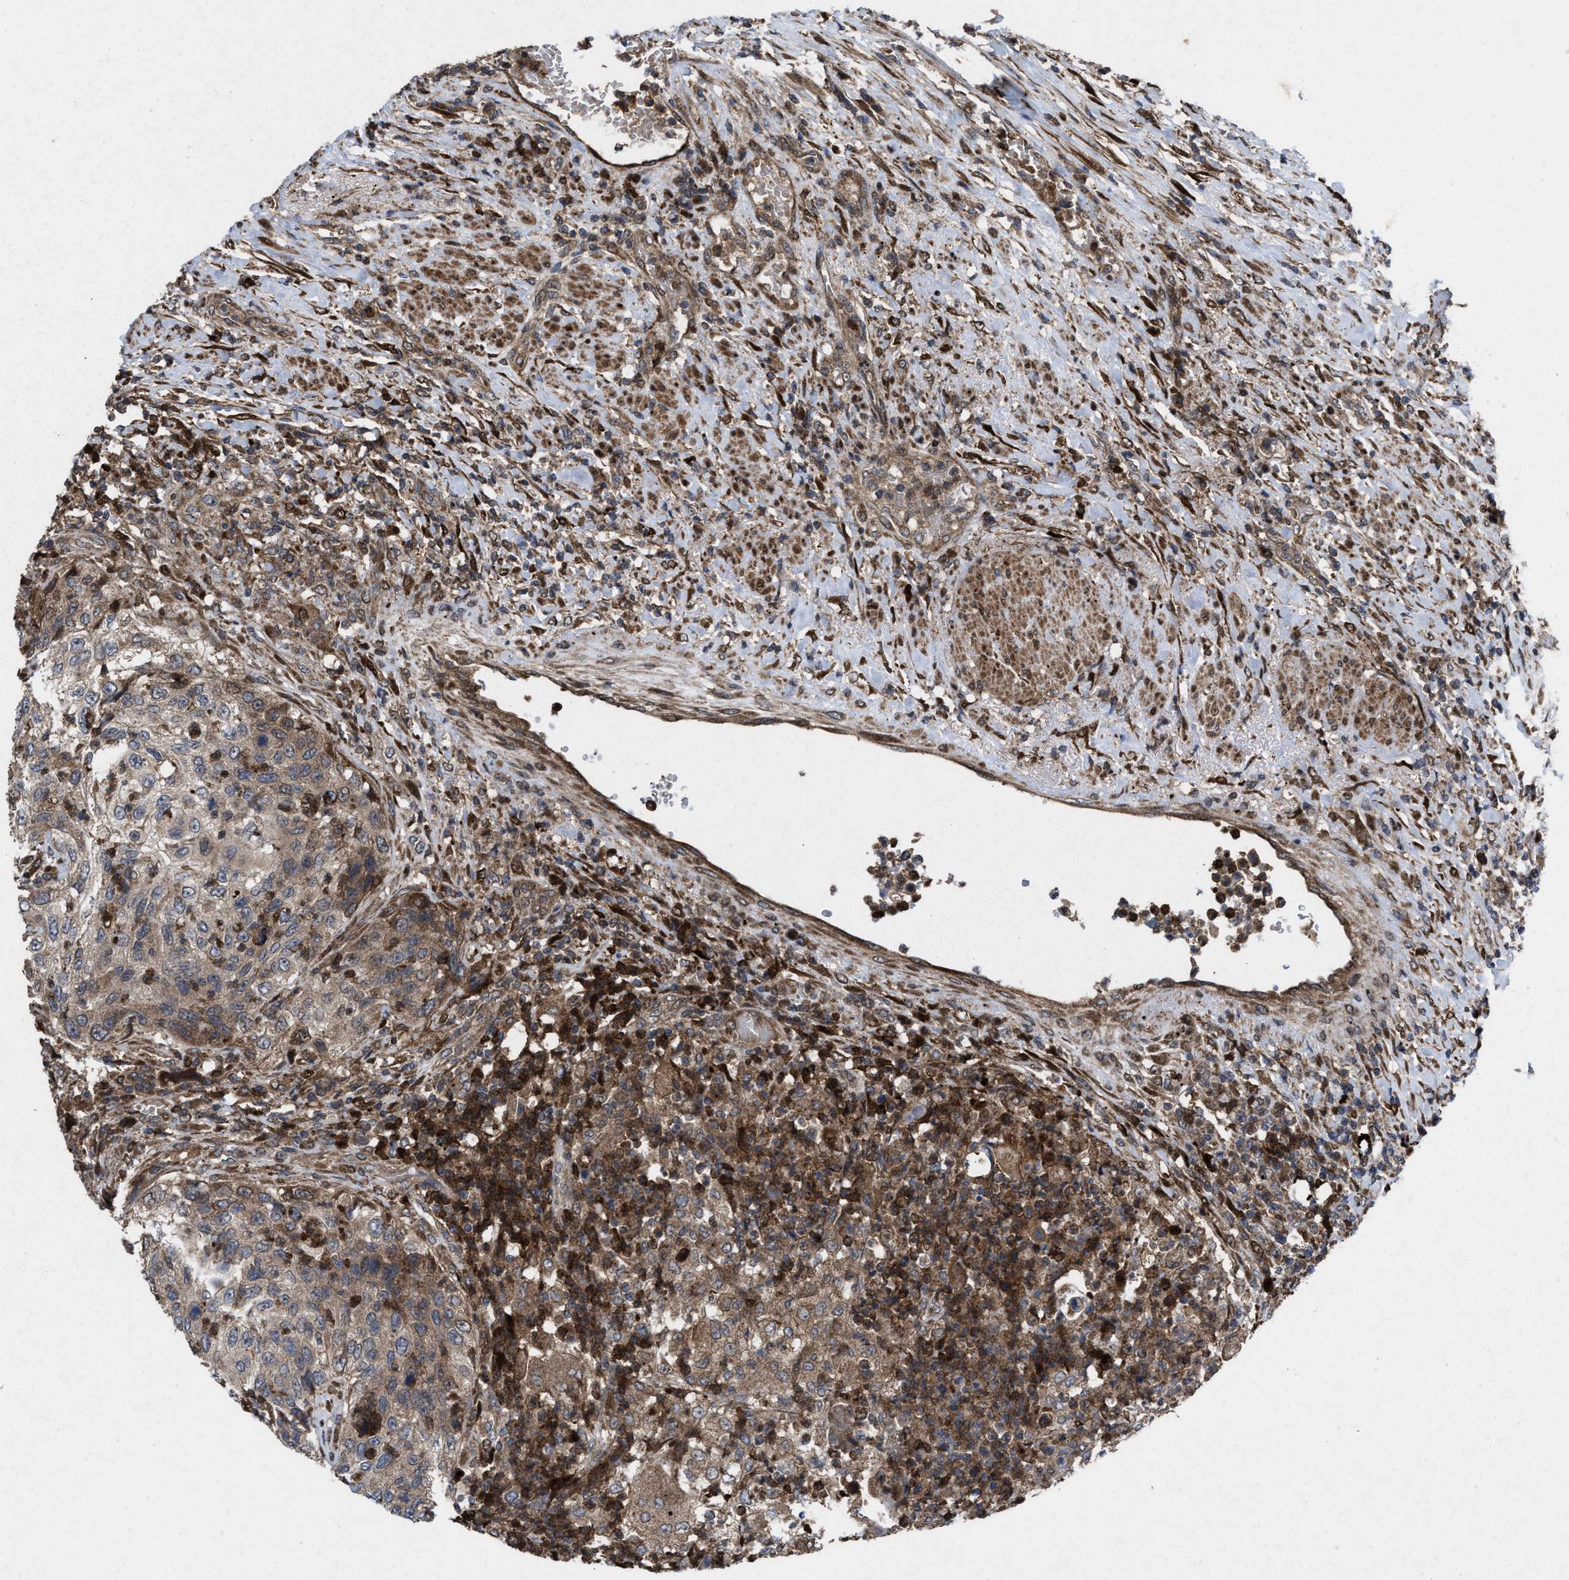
{"staining": {"intensity": "moderate", "quantity": "25%-75%", "location": "cytoplasmic/membranous"}, "tissue": "urothelial cancer", "cell_type": "Tumor cells", "image_type": "cancer", "snomed": [{"axis": "morphology", "description": "Urothelial carcinoma, High grade"}, {"axis": "topography", "description": "Urinary bladder"}], "caption": "Protein expression analysis of urothelial cancer reveals moderate cytoplasmic/membranous staining in about 25%-75% of tumor cells.", "gene": "MSI2", "patient": {"sex": "female", "age": 60}}